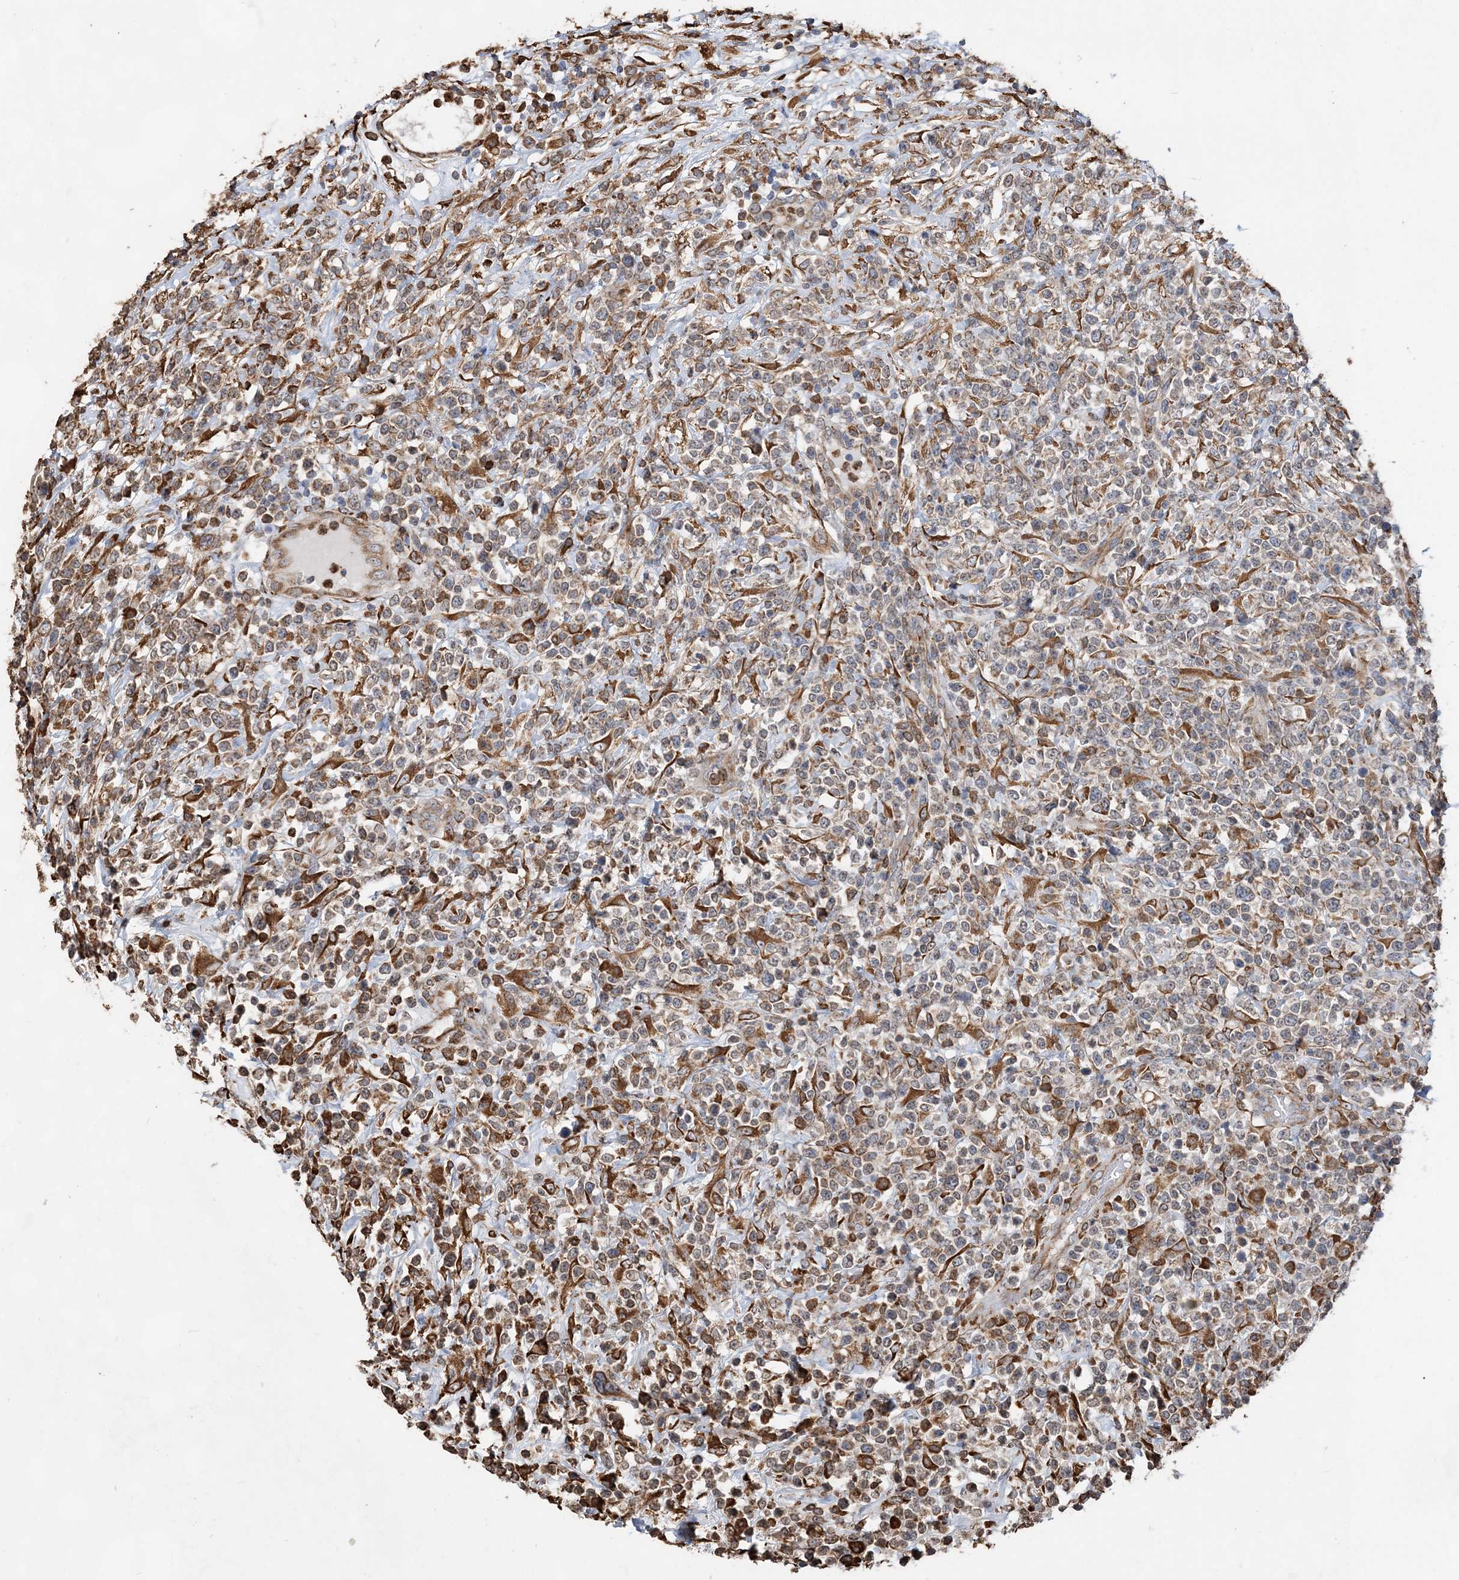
{"staining": {"intensity": "moderate", "quantity": "25%-75%", "location": "cytoplasmic/membranous"}, "tissue": "lymphoma", "cell_type": "Tumor cells", "image_type": "cancer", "snomed": [{"axis": "morphology", "description": "Malignant lymphoma, non-Hodgkin's type, High grade"}, {"axis": "topography", "description": "Colon"}], "caption": "Protein analysis of lymphoma tissue reveals moderate cytoplasmic/membranous expression in about 25%-75% of tumor cells.", "gene": "WDR12", "patient": {"sex": "female", "age": 53}}